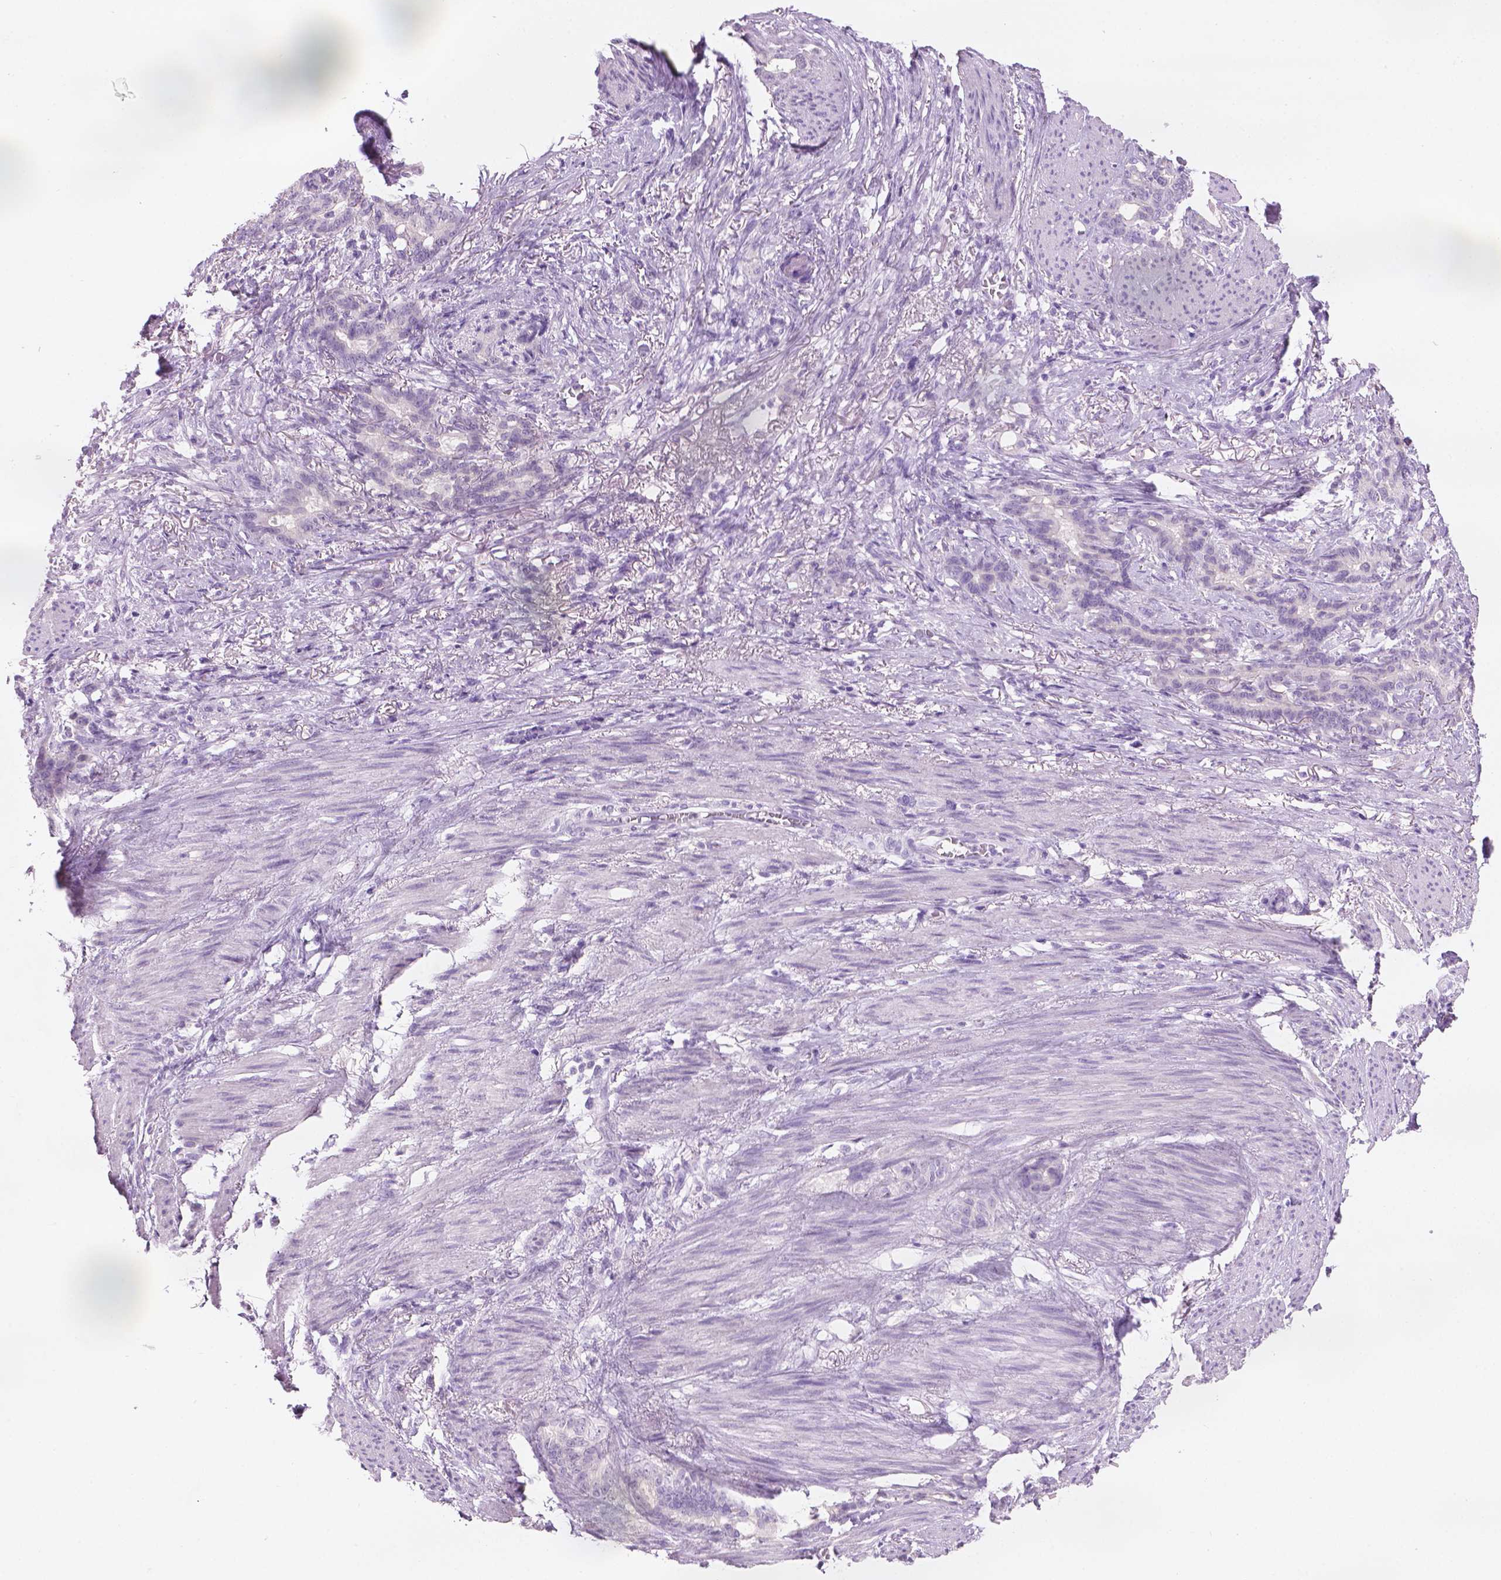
{"staining": {"intensity": "negative", "quantity": "none", "location": "none"}, "tissue": "stomach cancer", "cell_type": "Tumor cells", "image_type": "cancer", "snomed": [{"axis": "morphology", "description": "Normal tissue, NOS"}, {"axis": "morphology", "description": "Adenocarcinoma, NOS"}, {"axis": "topography", "description": "Esophagus"}, {"axis": "topography", "description": "Stomach, upper"}], "caption": "An immunohistochemistry (IHC) photomicrograph of adenocarcinoma (stomach) is shown. There is no staining in tumor cells of adenocarcinoma (stomach).", "gene": "TTC29", "patient": {"sex": "male", "age": 62}}